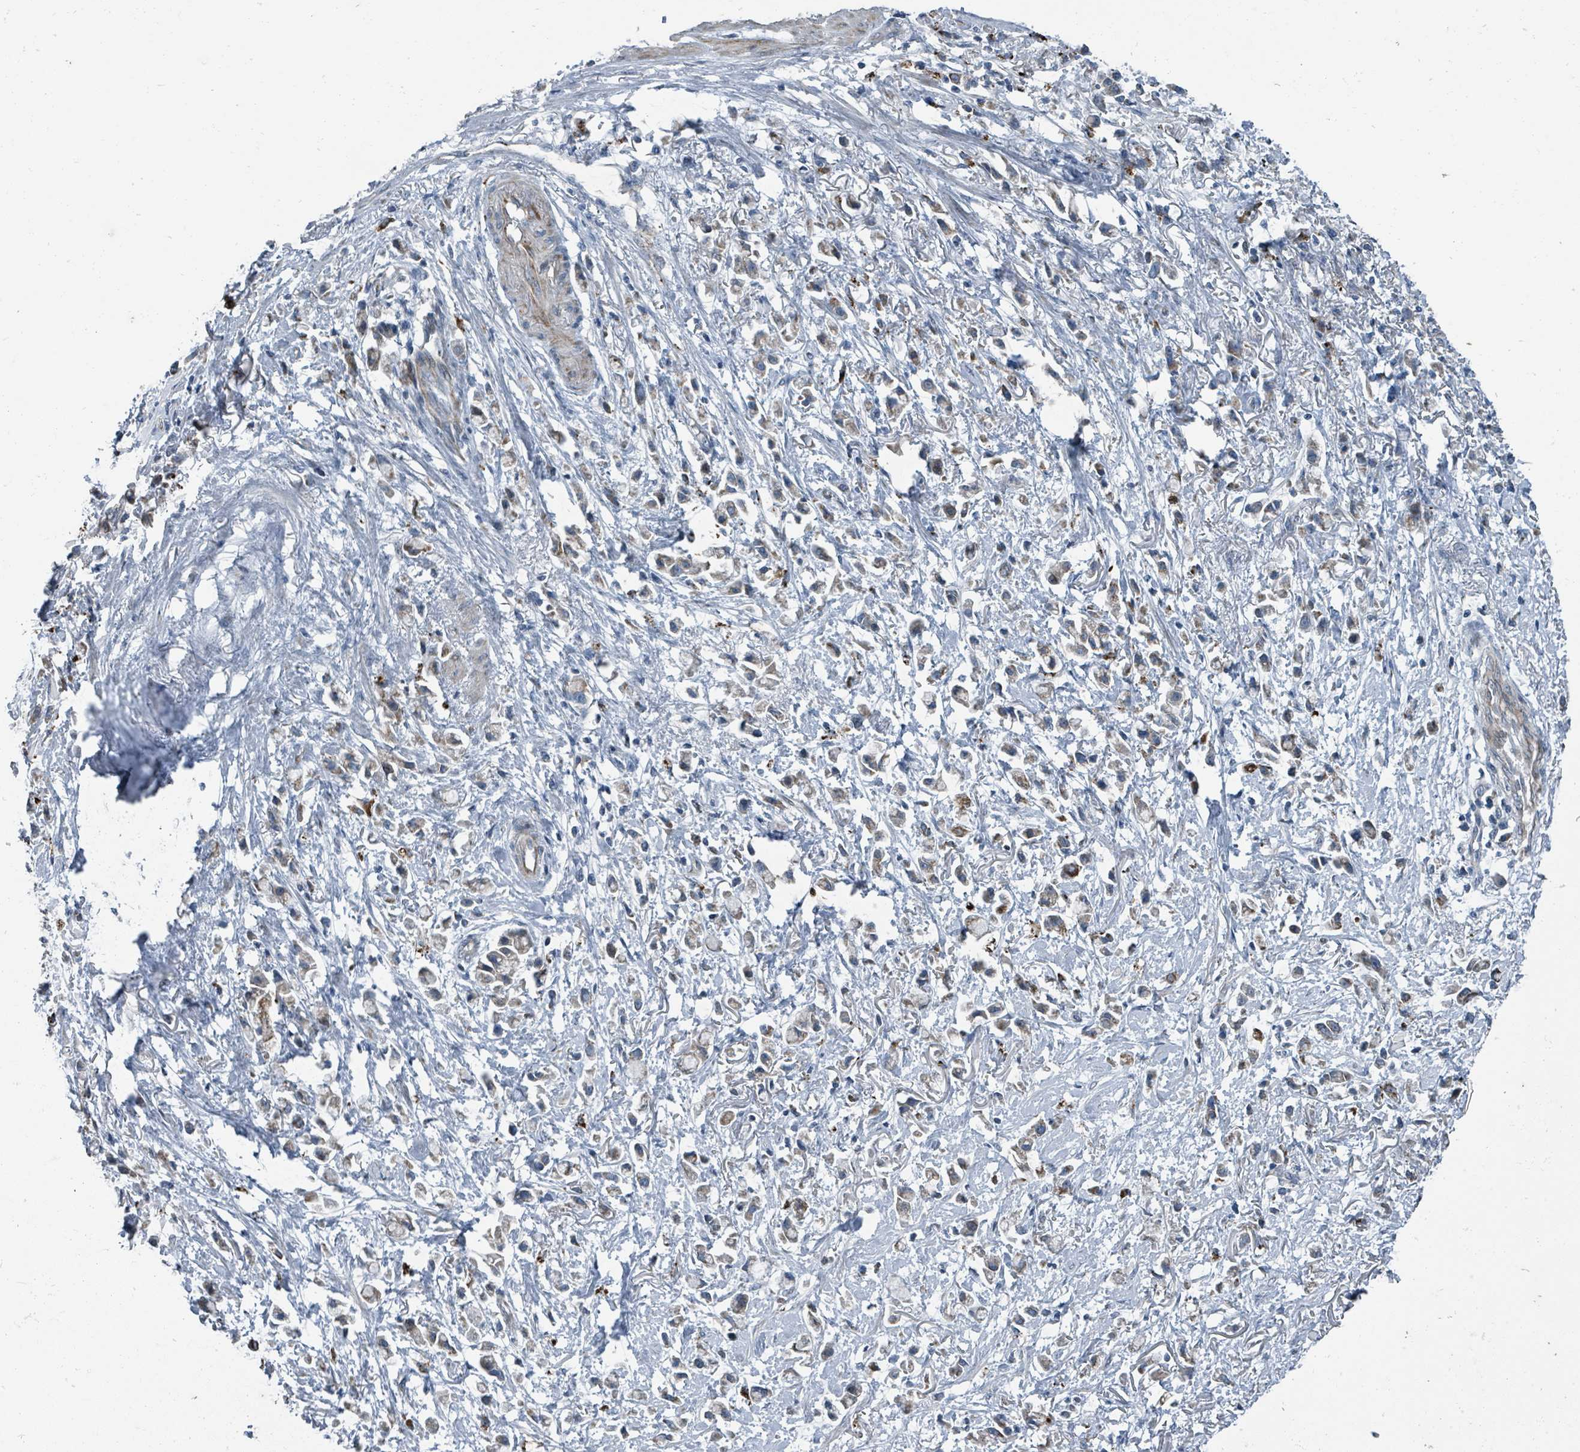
{"staining": {"intensity": "weak", "quantity": "<25%", "location": "cytoplasmic/membranous"}, "tissue": "stomach cancer", "cell_type": "Tumor cells", "image_type": "cancer", "snomed": [{"axis": "morphology", "description": "Adenocarcinoma, NOS"}, {"axis": "topography", "description": "Stomach"}], "caption": "A histopathology image of human stomach adenocarcinoma is negative for staining in tumor cells. (Brightfield microscopy of DAB (3,3'-diaminobenzidine) immunohistochemistry at high magnification).", "gene": "DIPK2A", "patient": {"sex": "female", "age": 81}}